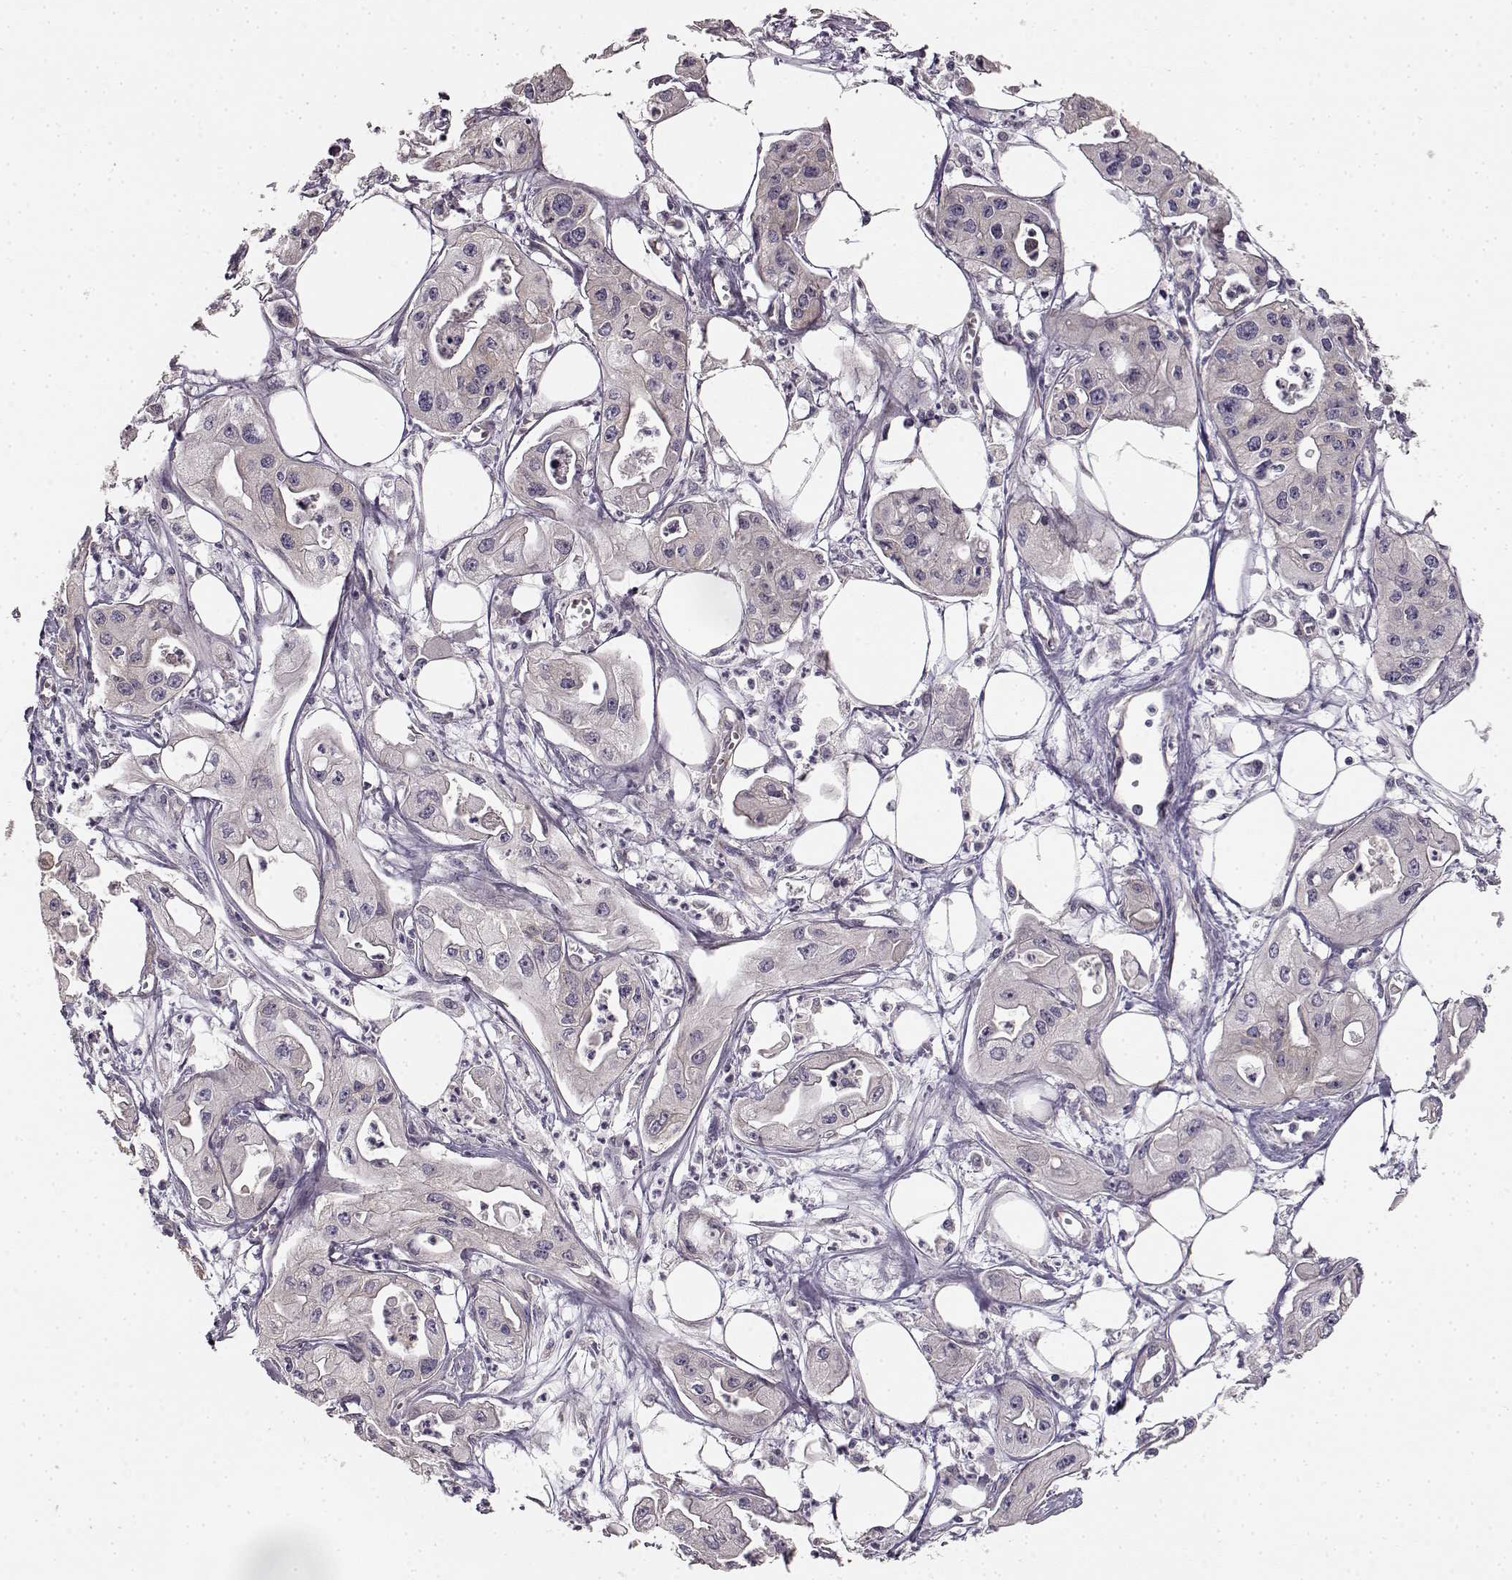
{"staining": {"intensity": "negative", "quantity": "none", "location": "none"}, "tissue": "pancreatic cancer", "cell_type": "Tumor cells", "image_type": "cancer", "snomed": [{"axis": "morphology", "description": "Adenocarcinoma, NOS"}, {"axis": "topography", "description": "Pancreas"}], "caption": "Tumor cells show no significant protein staining in pancreatic adenocarcinoma.", "gene": "ERBB3", "patient": {"sex": "male", "age": 70}}